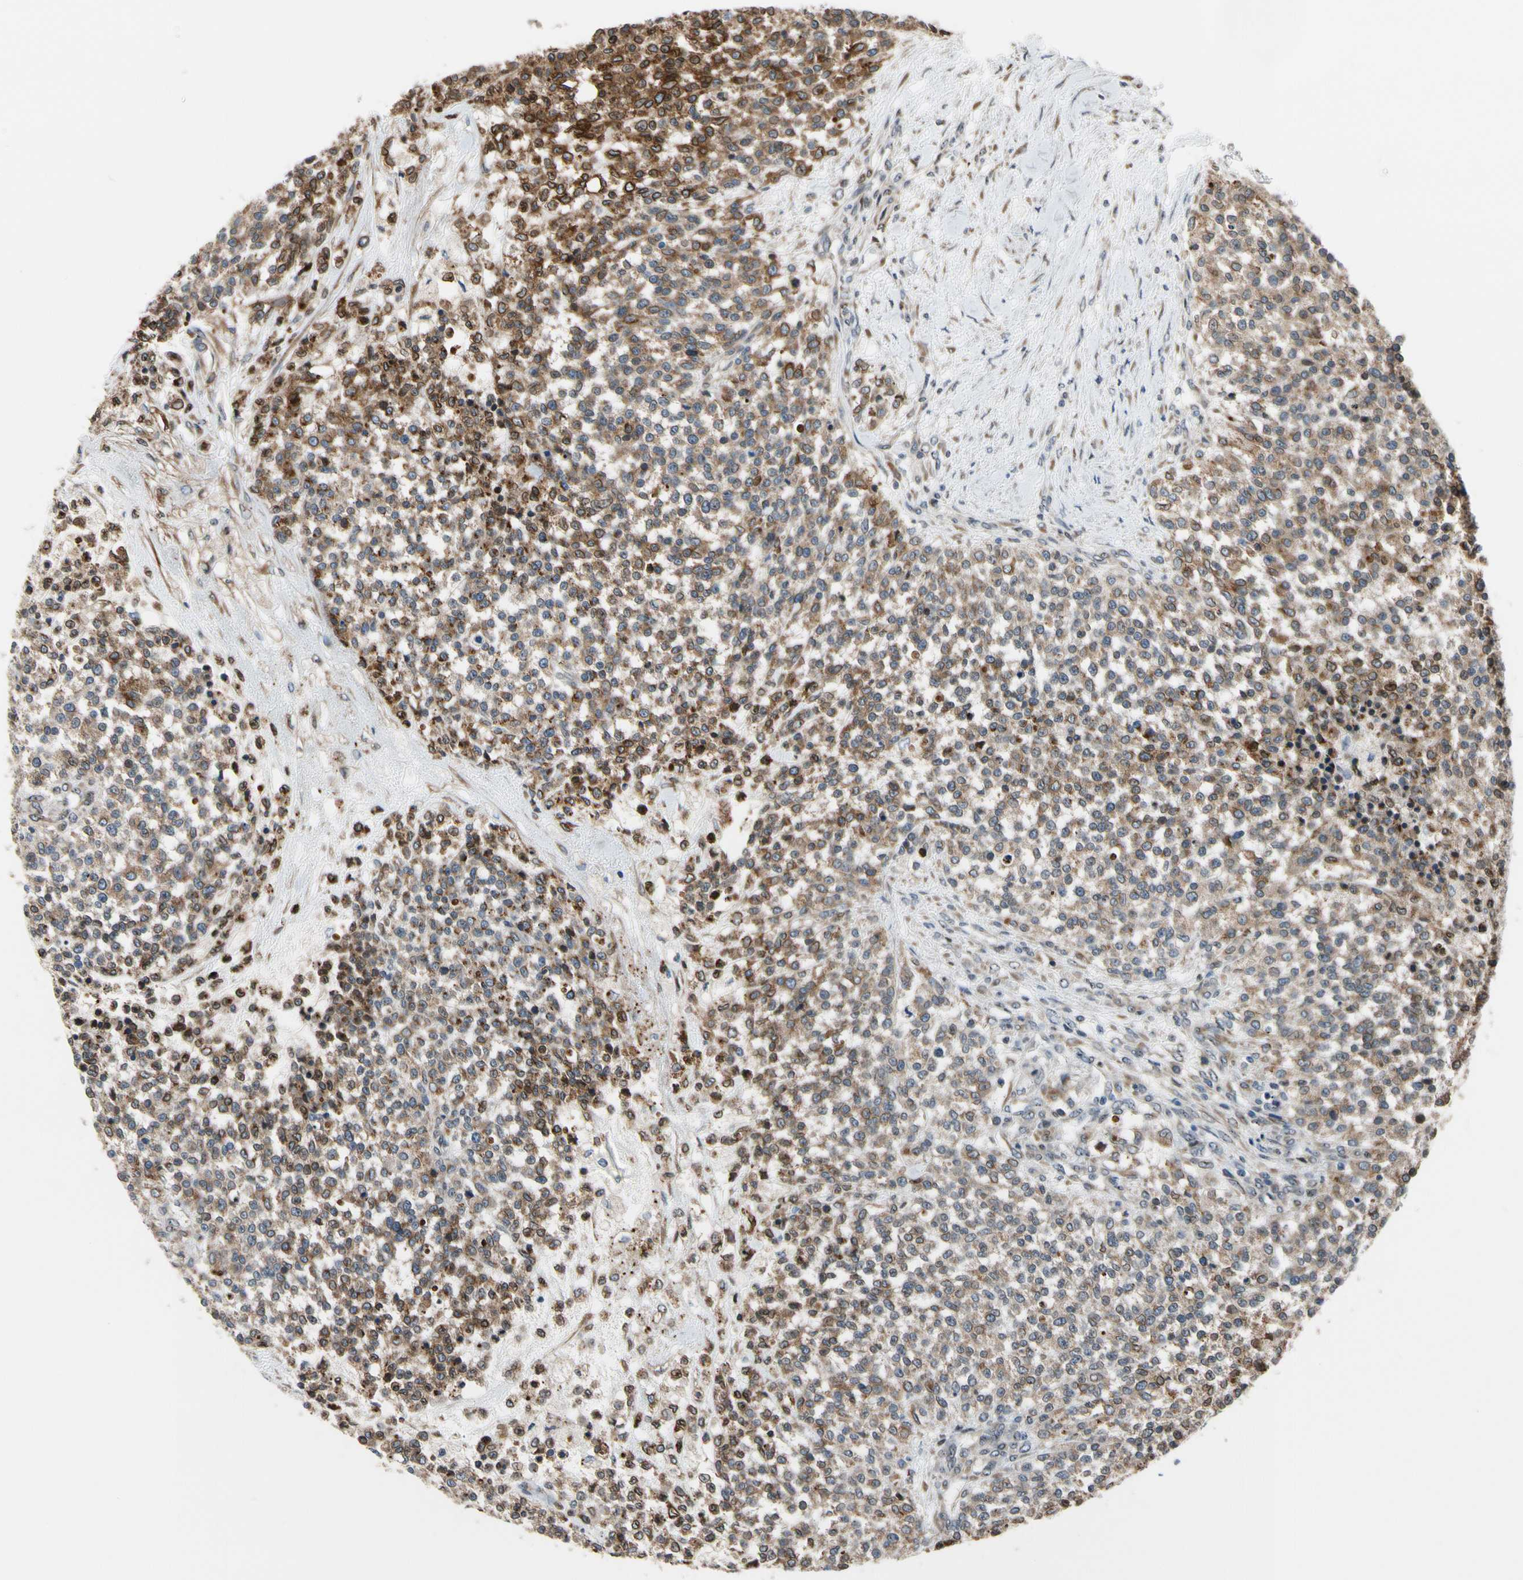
{"staining": {"intensity": "moderate", "quantity": ">75%", "location": "cytoplasmic/membranous"}, "tissue": "testis cancer", "cell_type": "Tumor cells", "image_type": "cancer", "snomed": [{"axis": "morphology", "description": "Seminoma, NOS"}, {"axis": "topography", "description": "Testis"}], "caption": "High-power microscopy captured an IHC histopathology image of testis cancer (seminoma), revealing moderate cytoplasmic/membranous expression in about >75% of tumor cells. The staining was performed using DAB (3,3'-diaminobenzidine) to visualize the protein expression in brown, while the nuclei were stained in blue with hematoxylin (Magnification: 20x).", "gene": "TMED7", "patient": {"sex": "male", "age": 59}}